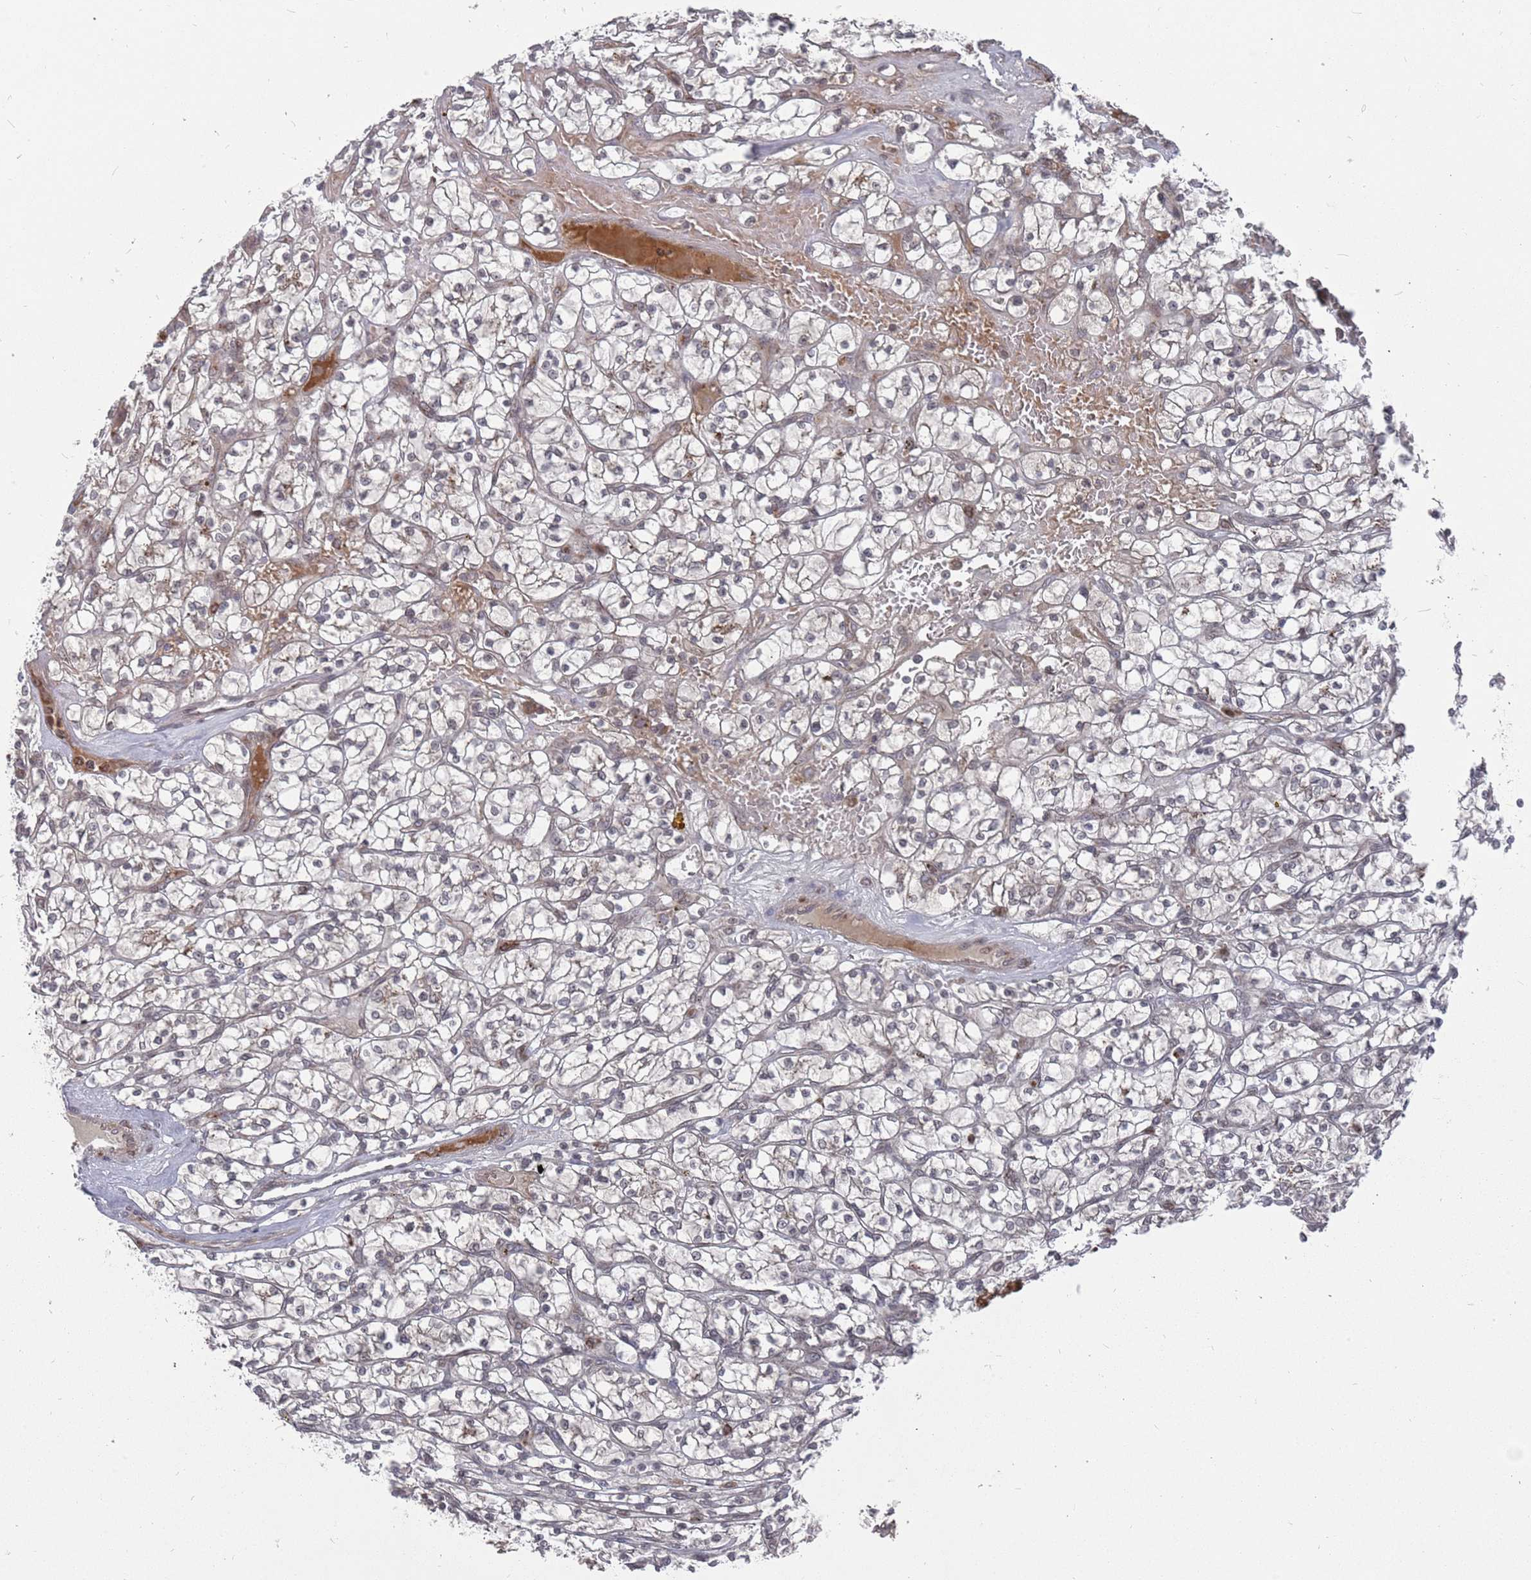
{"staining": {"intensity": "negative", "quantity": "none", "location": "none"}, "tissue": "renal cancer", "cell_type": "Tumor cells", "image_type": "cancer", "snomed": [{"axis": "morphology", "description": "Adenocarcinoma, NOS"}, {"axis": "topography", "description": "Kidney"}], "caption": "The IHC micrograph has no significant positivity in tumor cells of renal adenocarcinoma tissue. (DAB immunohistochemistry with hematoxylin counter stain).", "gene": "FMO4", "patient": {"sex": "female", "age": 64}}